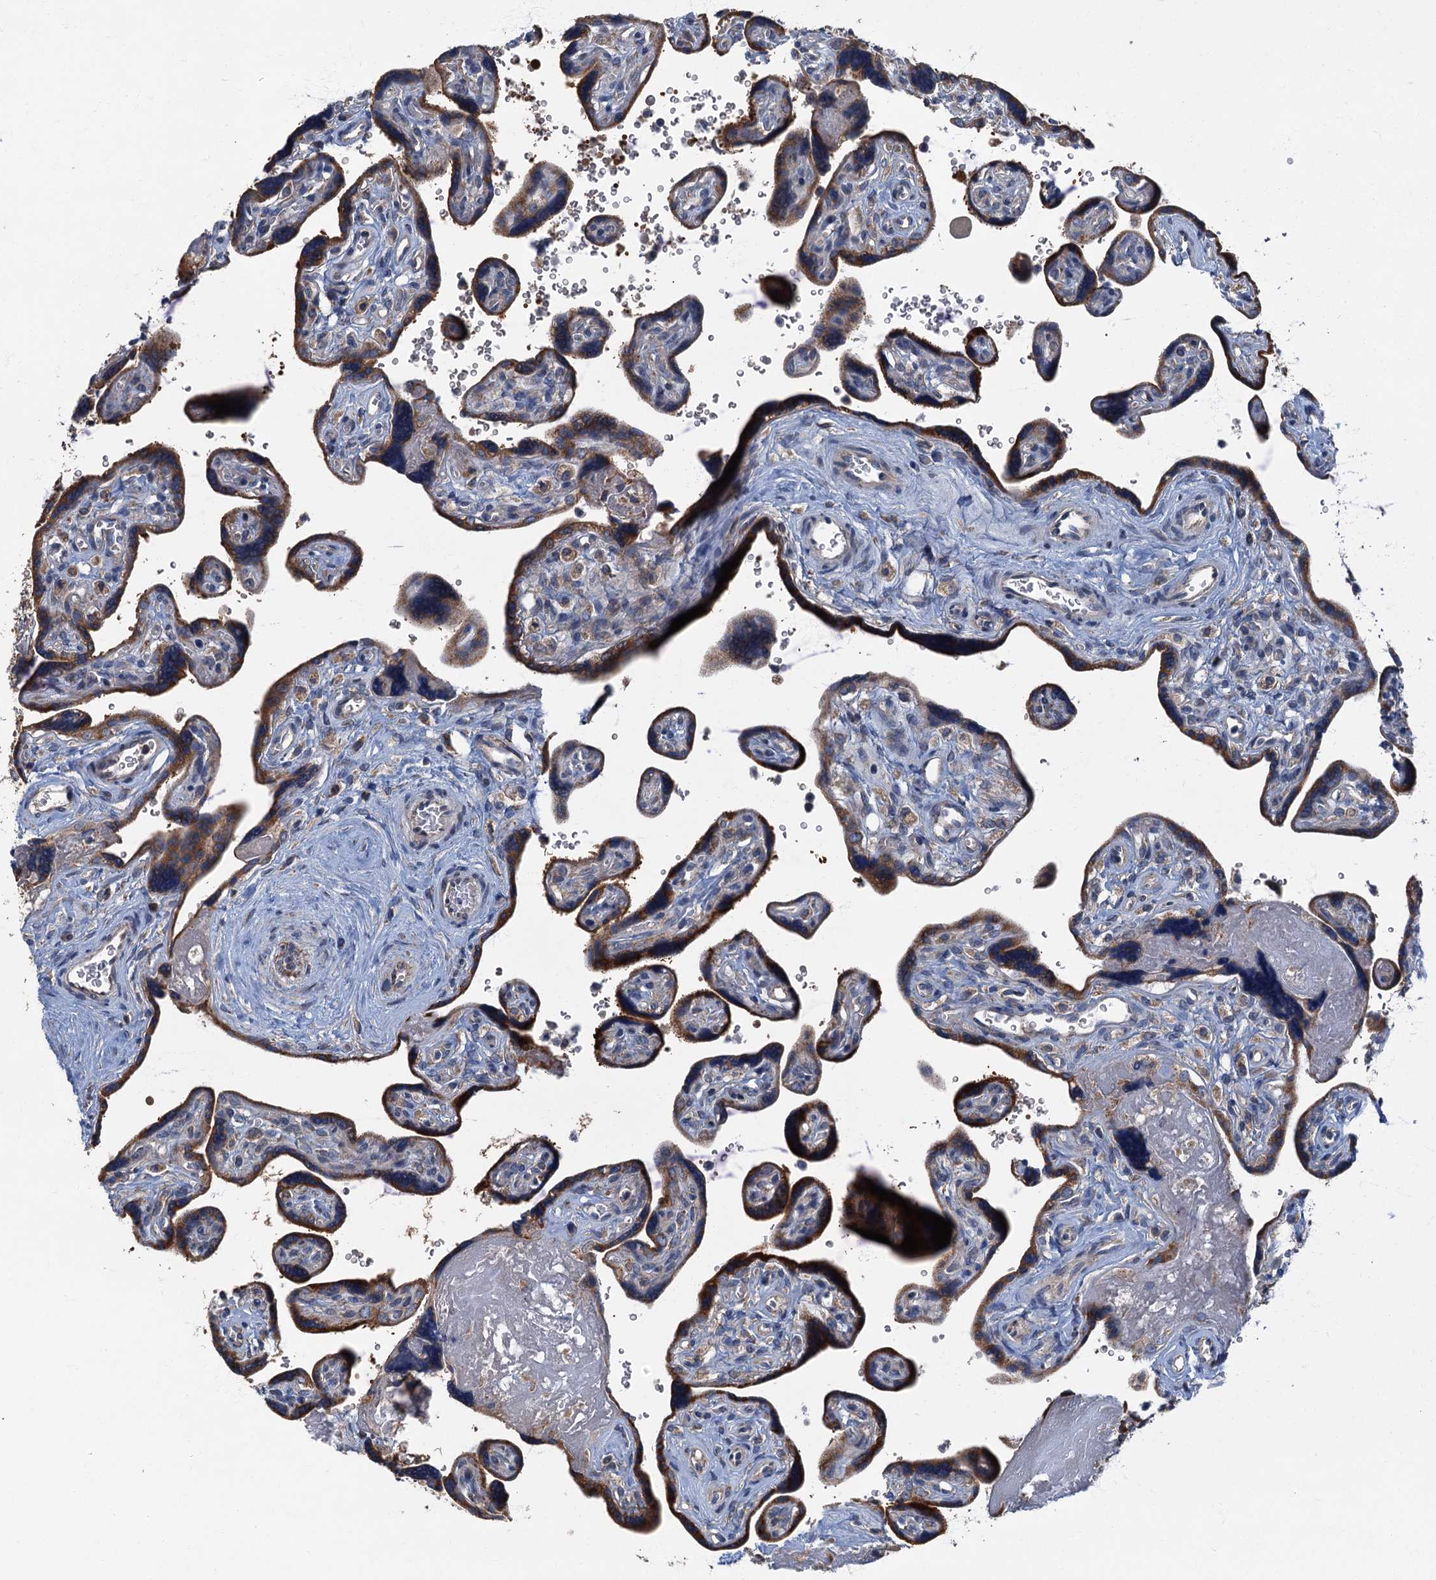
{"staining": {"intensity": "moderate", "quantity": ">75%", "location": "cytoplasmic/membranous"}, "tissue": "placenta", "cell_type": "Trophoblastic cells", "image_type": "normal", "snomed": [{"axis": "morphology", "description": "Normal tissue, NOS"}, {"axis": "topography", "description": "Placenta"}], "caption": "Protein staining reveals moderate cytoplasmic/membranous positivity in about >75% of trophoblastic cells in unremarkable placenta. (DAB (3,3'-diaminobenzidine) IHC, brown staining for protein, blue staining for nuclei).", "gene": "SPDYC", "patient": {"sex": "female", "age": 39}}